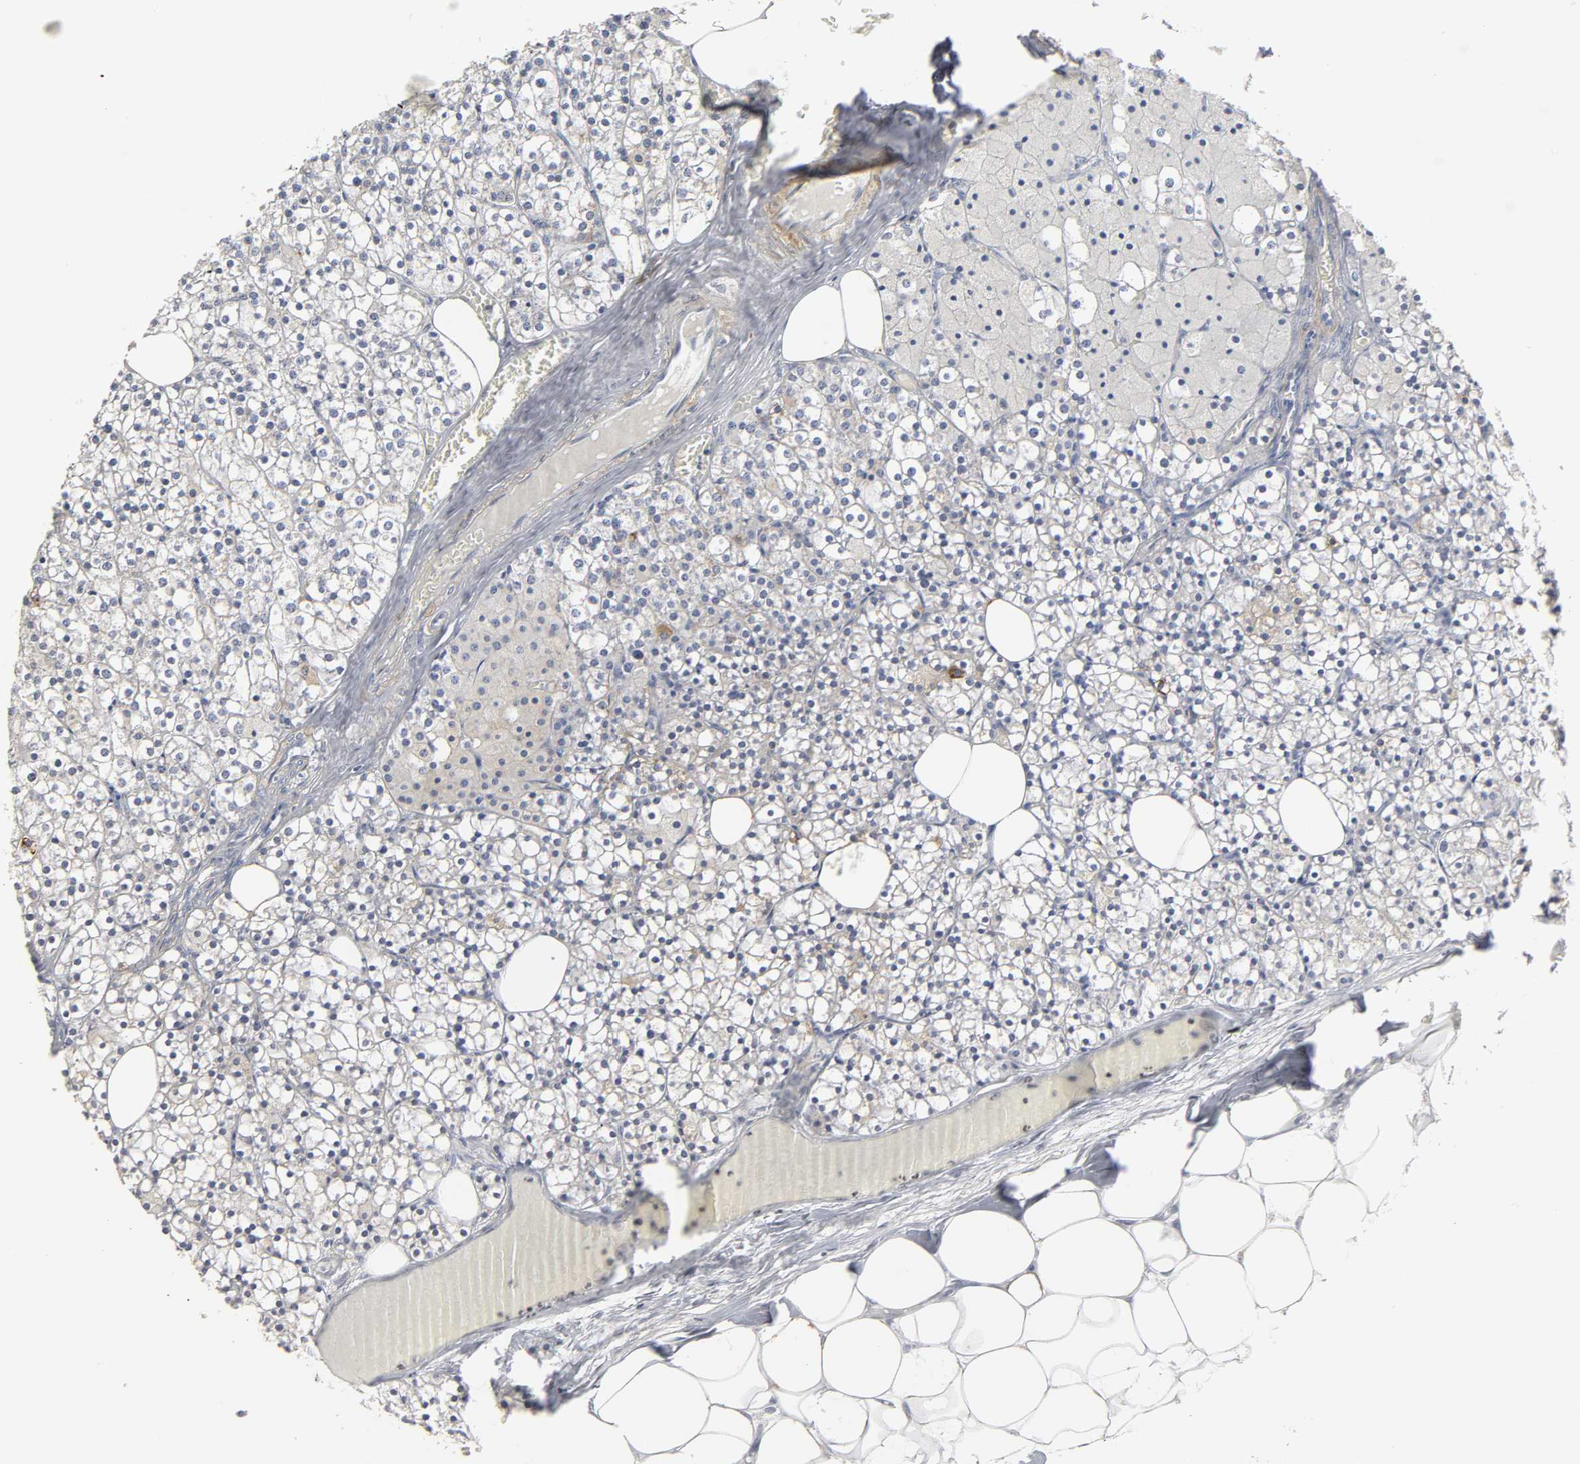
{"staining": {"intensity": "negative", "quantity": "none", "location": "none"}, "tissue": "parathyroid gland", "cell_type": "Glandular cells", "image_type": "normal", "snomed": [{"axis": "morphology", "description": "Normal tissue, NOS"}, {"axis": "topography", "description": "Parathyroid gland"}], "caption": "High power microscopy image of an immunohistochemistry (IHC) image of unremarkable parathyroid gland, revealing no significant expression in glandular cells. Brightfield microscopy of immunohistochemistry (IHC) stained with DAB (3,3'-diaminobenzidine) (brown) and hematoxylin (blue), captured at high magnification.", "gene": "GRHL2", "patient": {"sex": "female", "age": 63}}